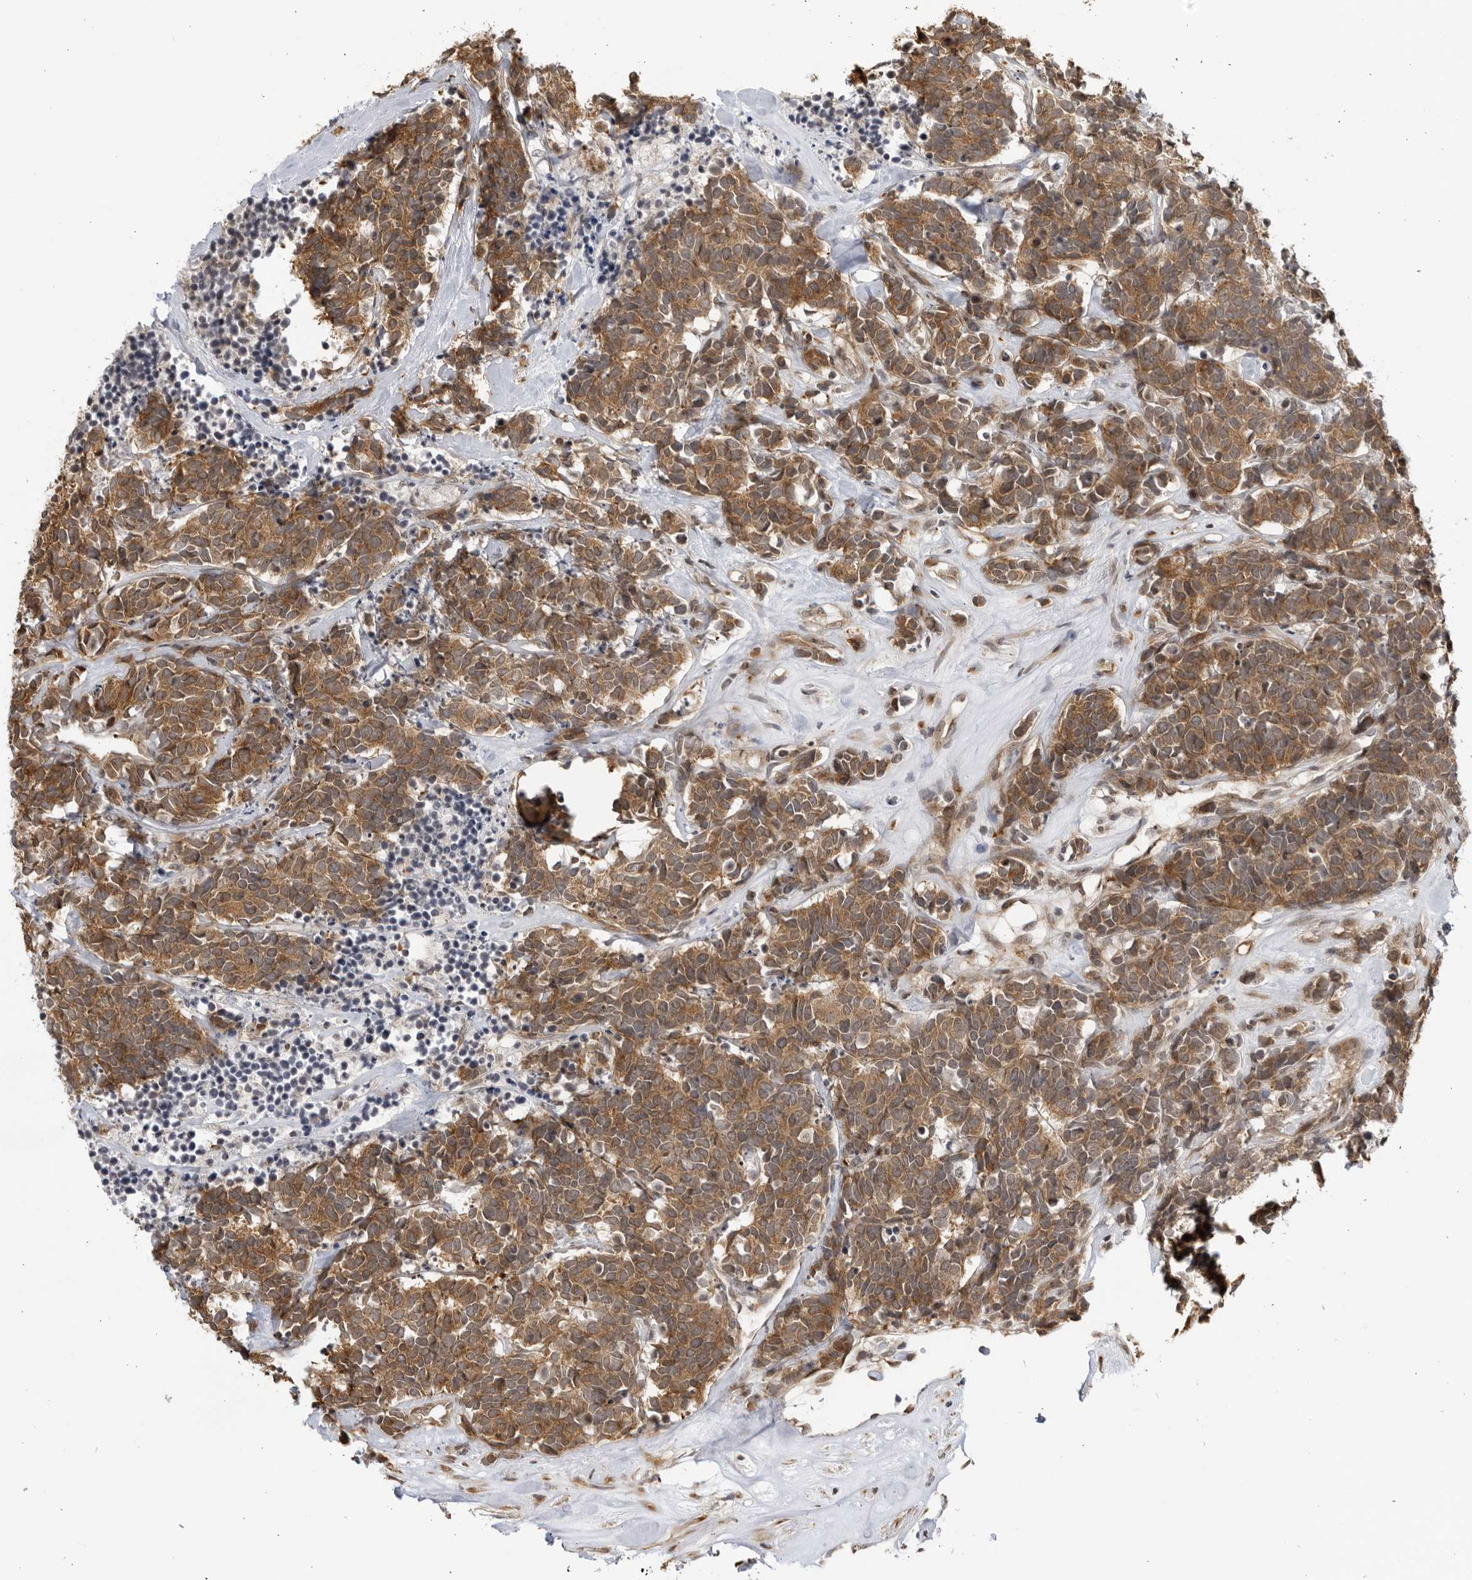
{"staining": {"intensity": "moderate", "quantity": ">75%", "location": "cytoplasmic/membranous"}, "tissue": "carcinoid", "cell_type": "Tumor cells", "image_type": "cancer", "snomed": [{"axis": "morphology", "description": "Carcinoma, NOS"}, {"axis": "morphology", "description": "Carcinoid, malignant, NOS"}, {"axis": "topography", "description": "Urinary bladder"}], "caption": "Immunohistochemical staining of human carcinoid reveals medium levels of moderate cytoplasmic/membranous expression in approximately >75% of tumor cells. Using DAB (brown) and hematoxylin (blue) stains, captured at high magnification using brightfield microscopy.", "gene": "CNBD1", "patient": {"sex": "male", "age": 57}}